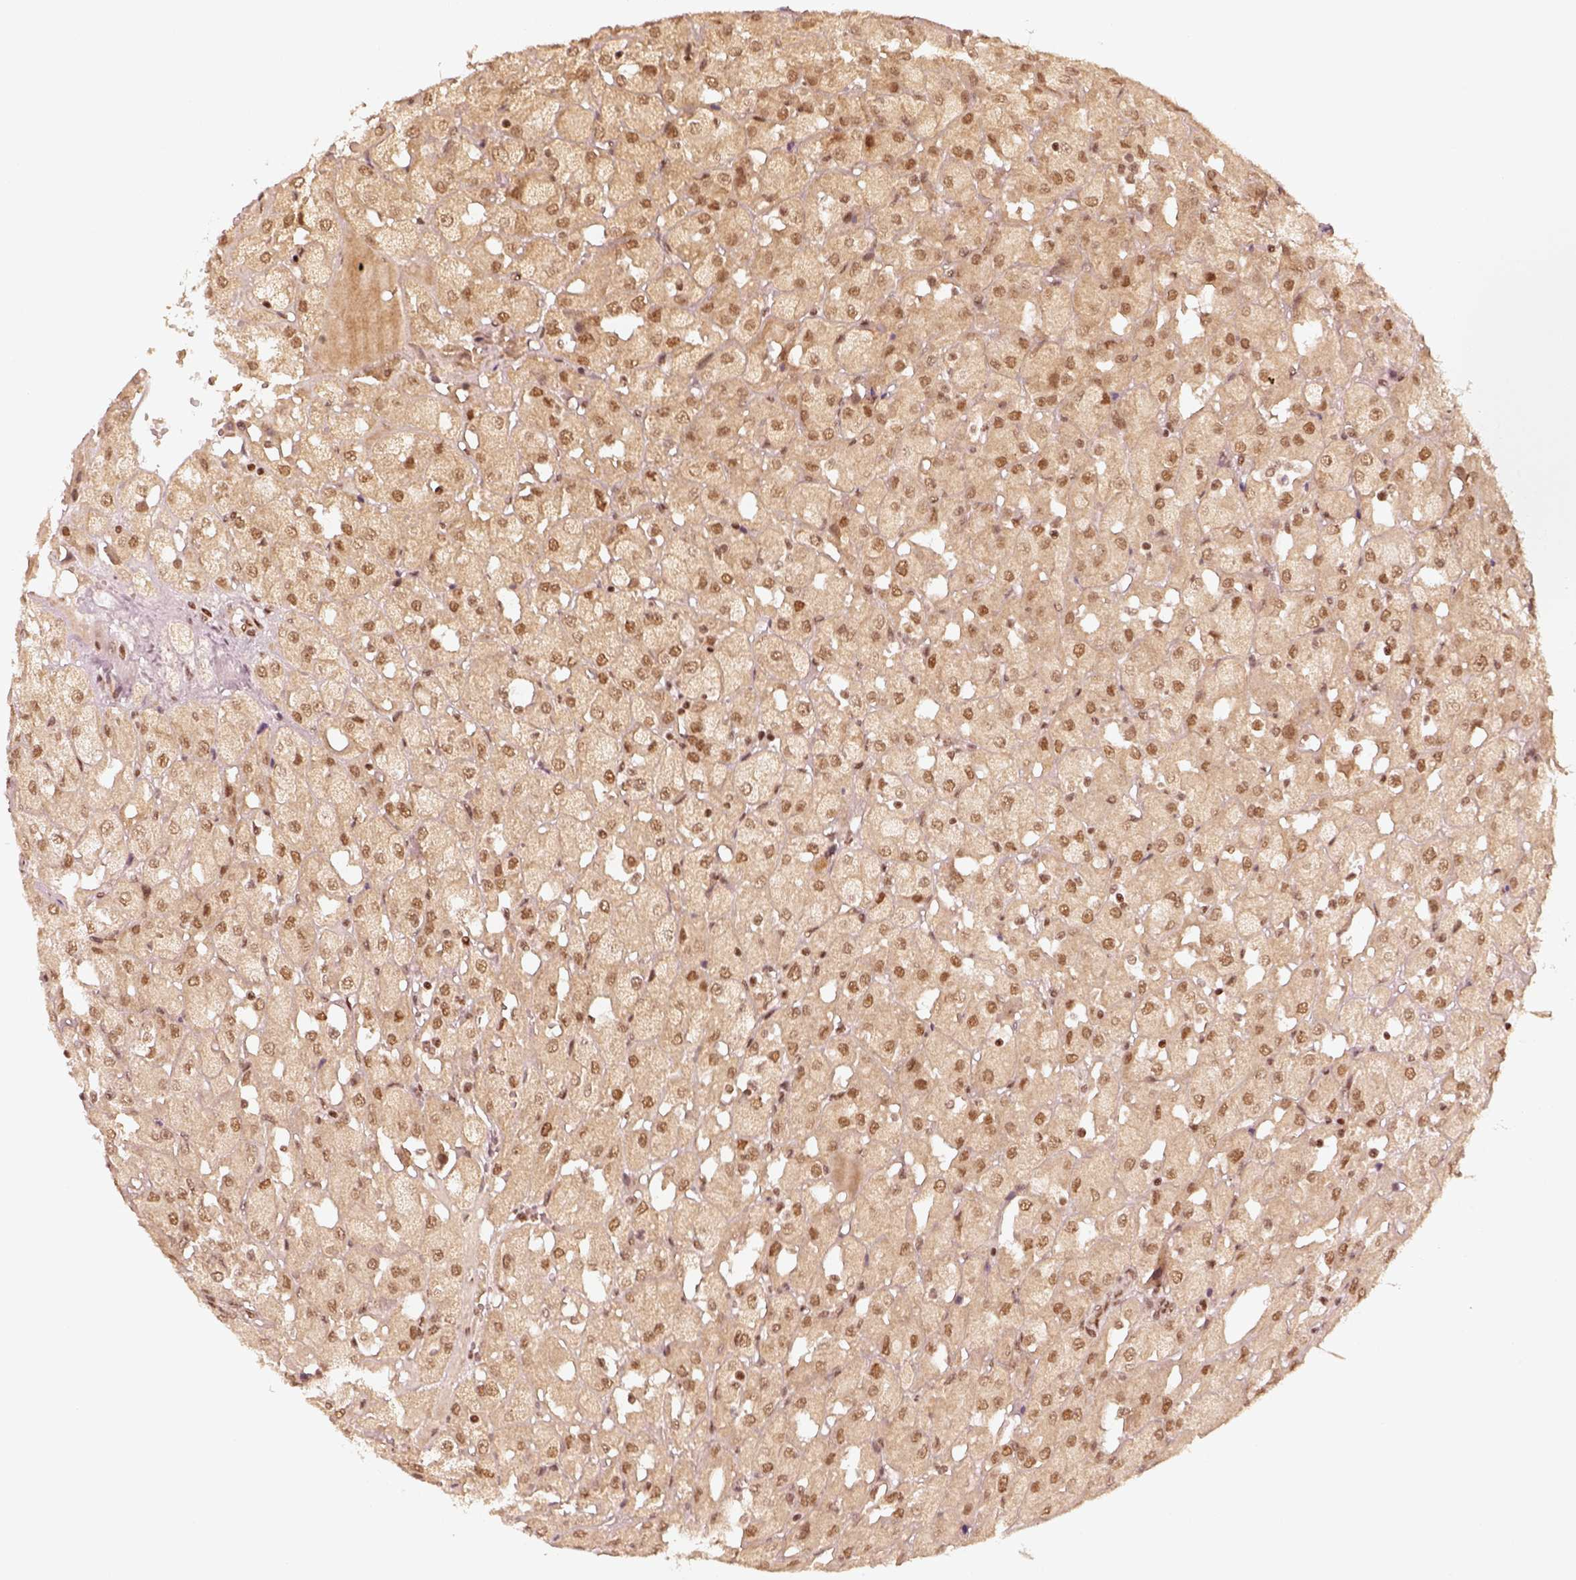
{"staining": {"intensity": "moderate", "quantity": ">75%", "location": "nuclear"}, "tissue": "renal cancer", "cell_type": "Tumor cells", "image_type": "cancer", "snomed": [{"axis": "morphology", "description": "Adenocarcinoma, NOS"}, {"axis": "topography", "description": "Kidney"}], "caption": "This is an image of IHC staining of adenocarcinoma (renal), which shows moderate staining in the nuclear of tumor cells.", "gene": "GMEB2", "patient": {"sex": "male", "age": 72}}